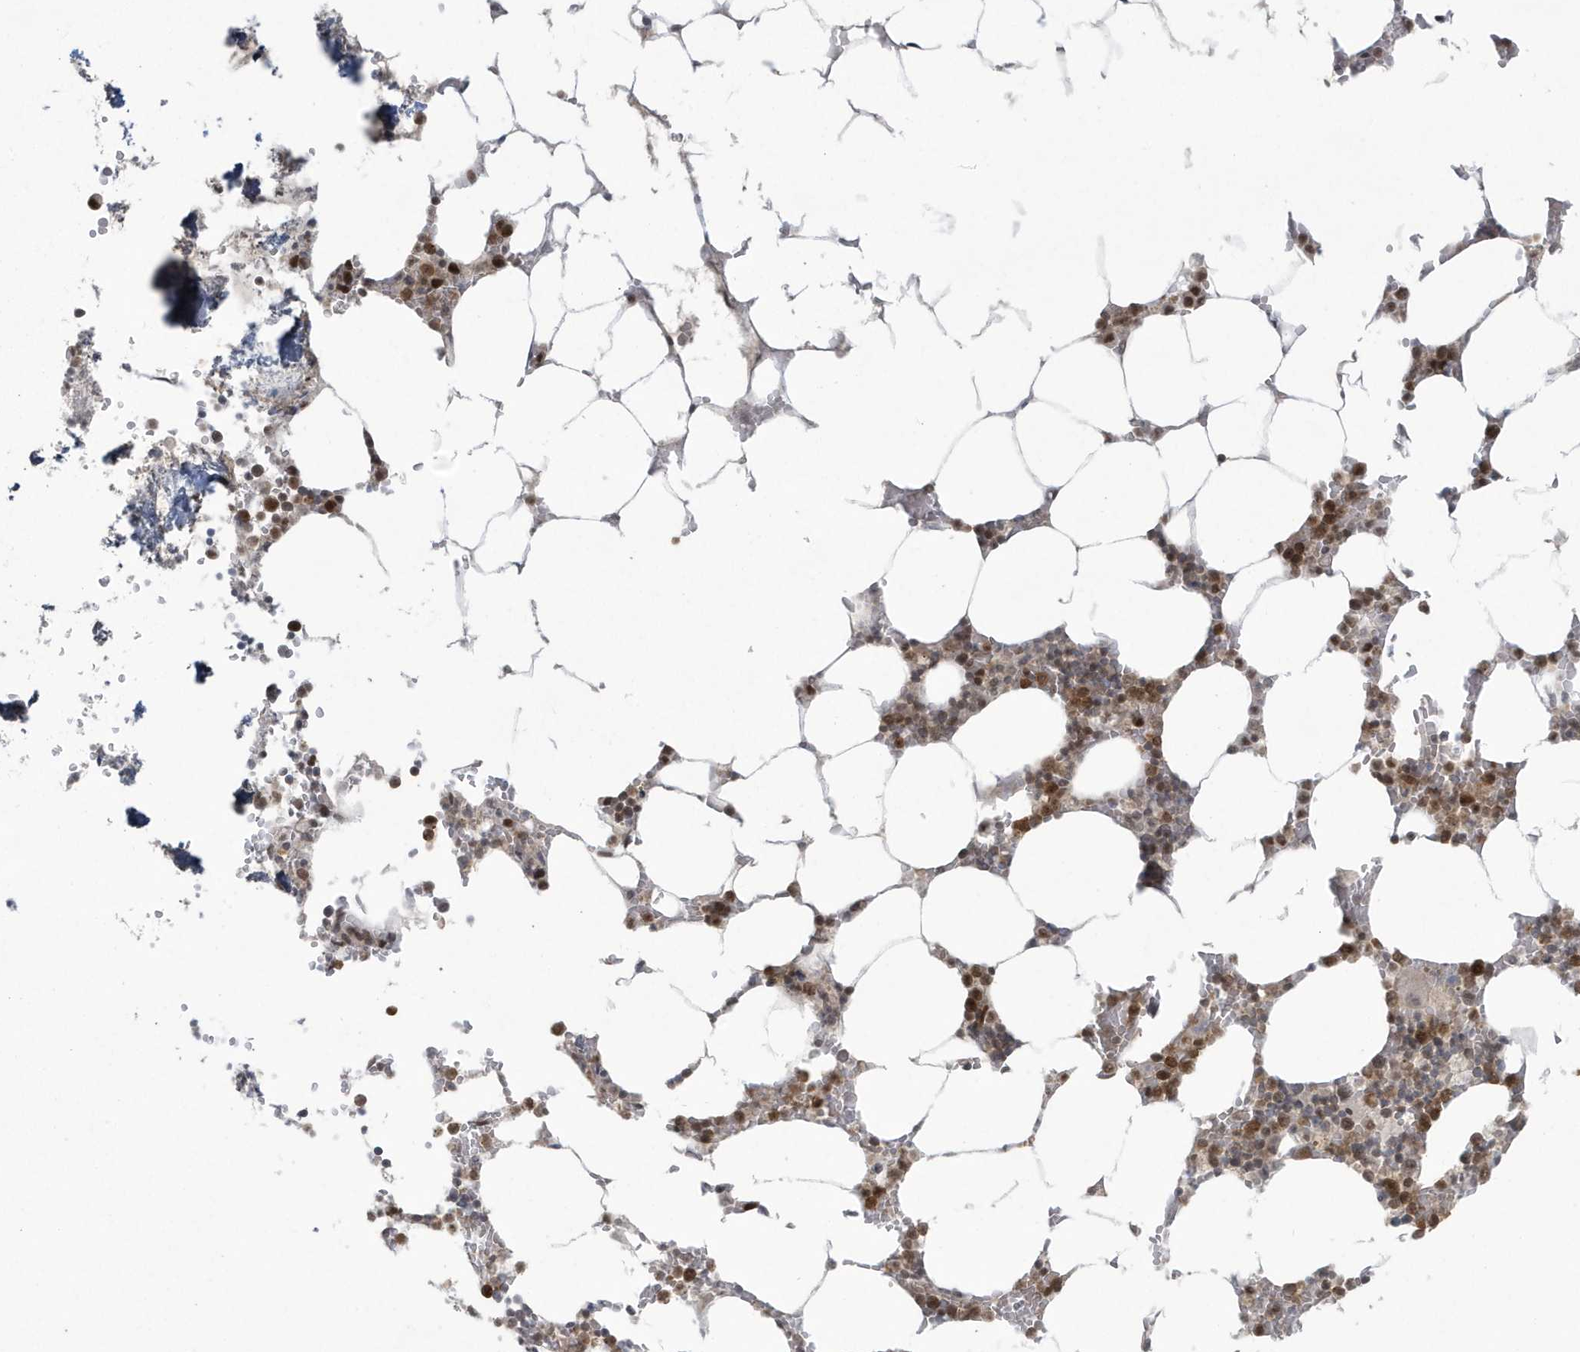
{"staining": {"intensity": "strong", "quantity": "25%-75%", "location": "nuclear"}, "tissue": "bone marrow", "cell_type": "Hematopoietic cells", "image_type": "normal", "snomed": [{"axis": "morphology", "description": "Normal tissue, NOS"}, {"axis": "topography", "description": "Bone marrow"}], "caption": "An immunohistochemistry image of normal tissue is shown. Protein staining in brown shows strong nuclear positivity in bone marrow within hematopoietic cells. (IHC, brightfield microscopy, high magnification).", "gene": "C1orf52", "patient": {"sex": "male", "age": 70}}